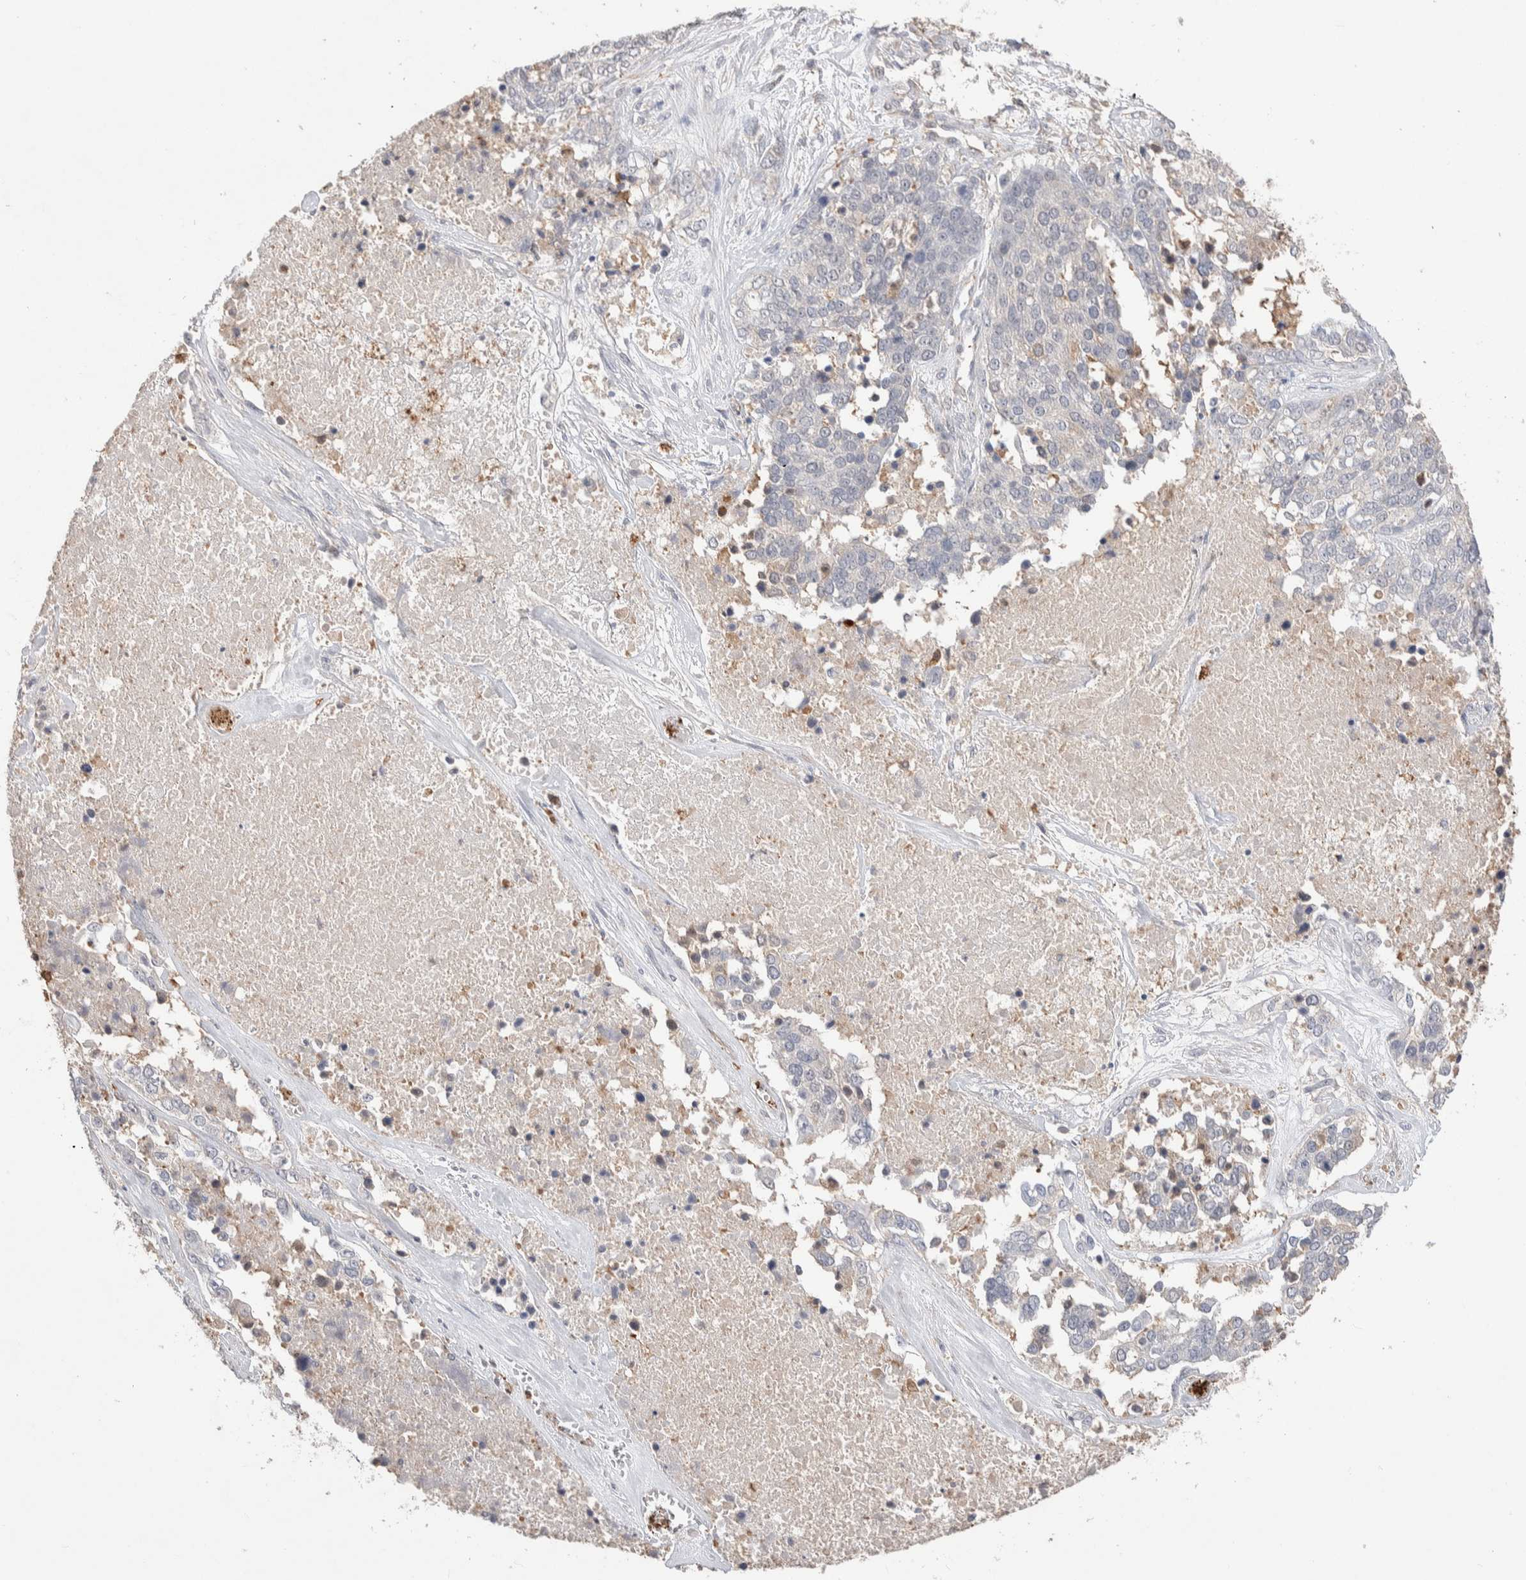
{"staining": {"intensity": "negative", "quantity": "none", "location": "none"}, "tissue": "ovarian cancer", "cell_type": "Tumor cells", "image_type": "cancer", "snomed": [{"axis": "morphology", "description": "Cystadenocarcinoma, serous, NOS"}, {"axis": "topography", "description": "Ovary"}], "caption": "Tumor cells are negative for protein expression in human ovarian cancer.", "gene": "FFAR2", "patient": {"sex": "female", "age": 44}}